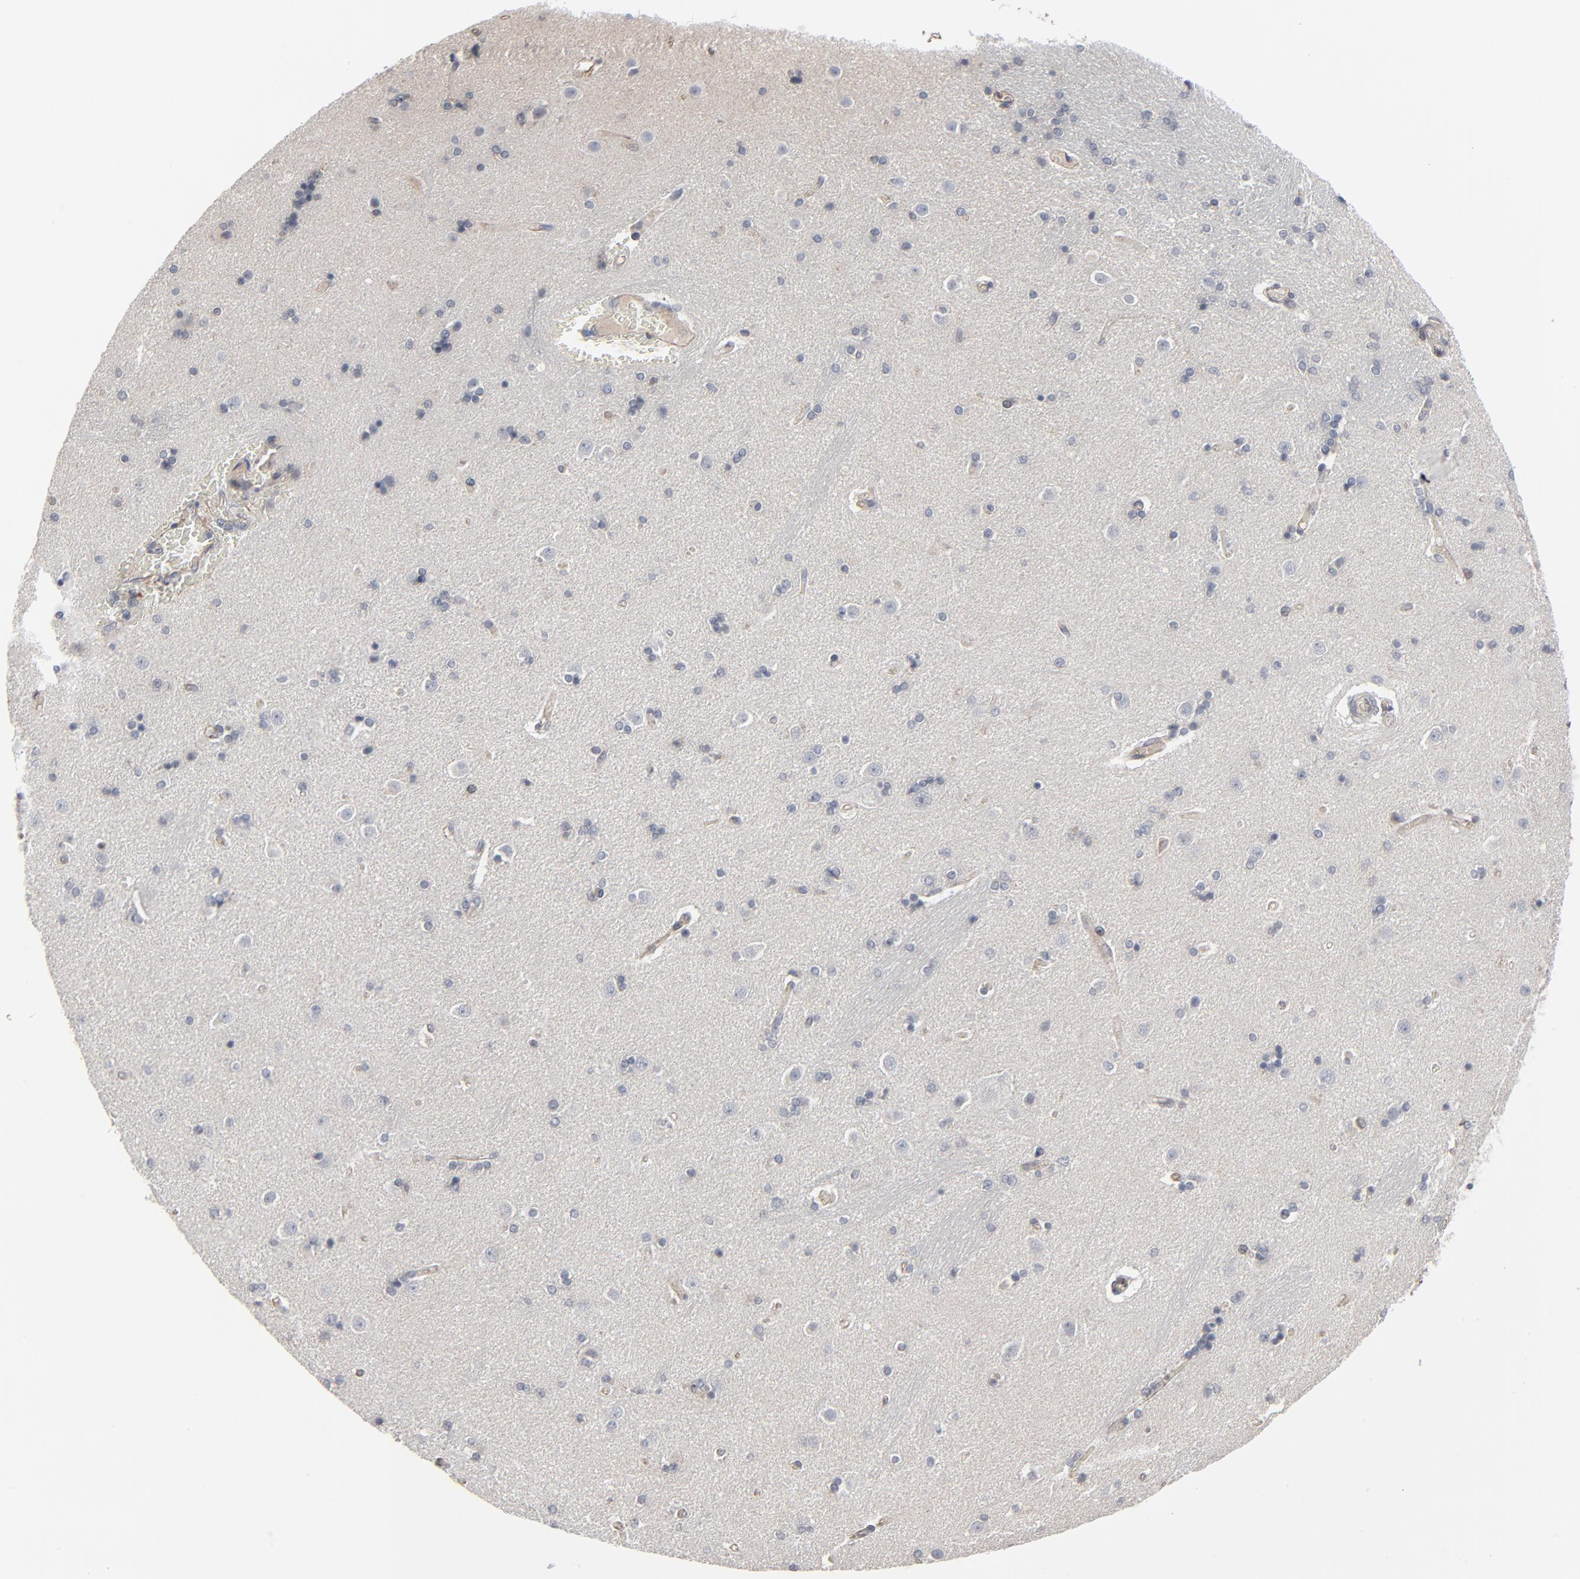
{"staining": {"intensity": "negative", "quantity": "none", "location": "none"}, "tissue": "caudate", "cell_type": "Glial cells", "image_type": "normal", "snomed": [{"axis": "morphology", "description": "Normal tissue, NOS"}, {"axis": "topography", "description": "Lateral ventricle wall"}], "caption": "This image is of benign caudate stained with immunohistochemistry to label a protein in brown with the nuclei are counter-stained blue. There is no staining in glial cells.", "gene": "CTNND1", "patient": {"sex": "female", "age": 54}}